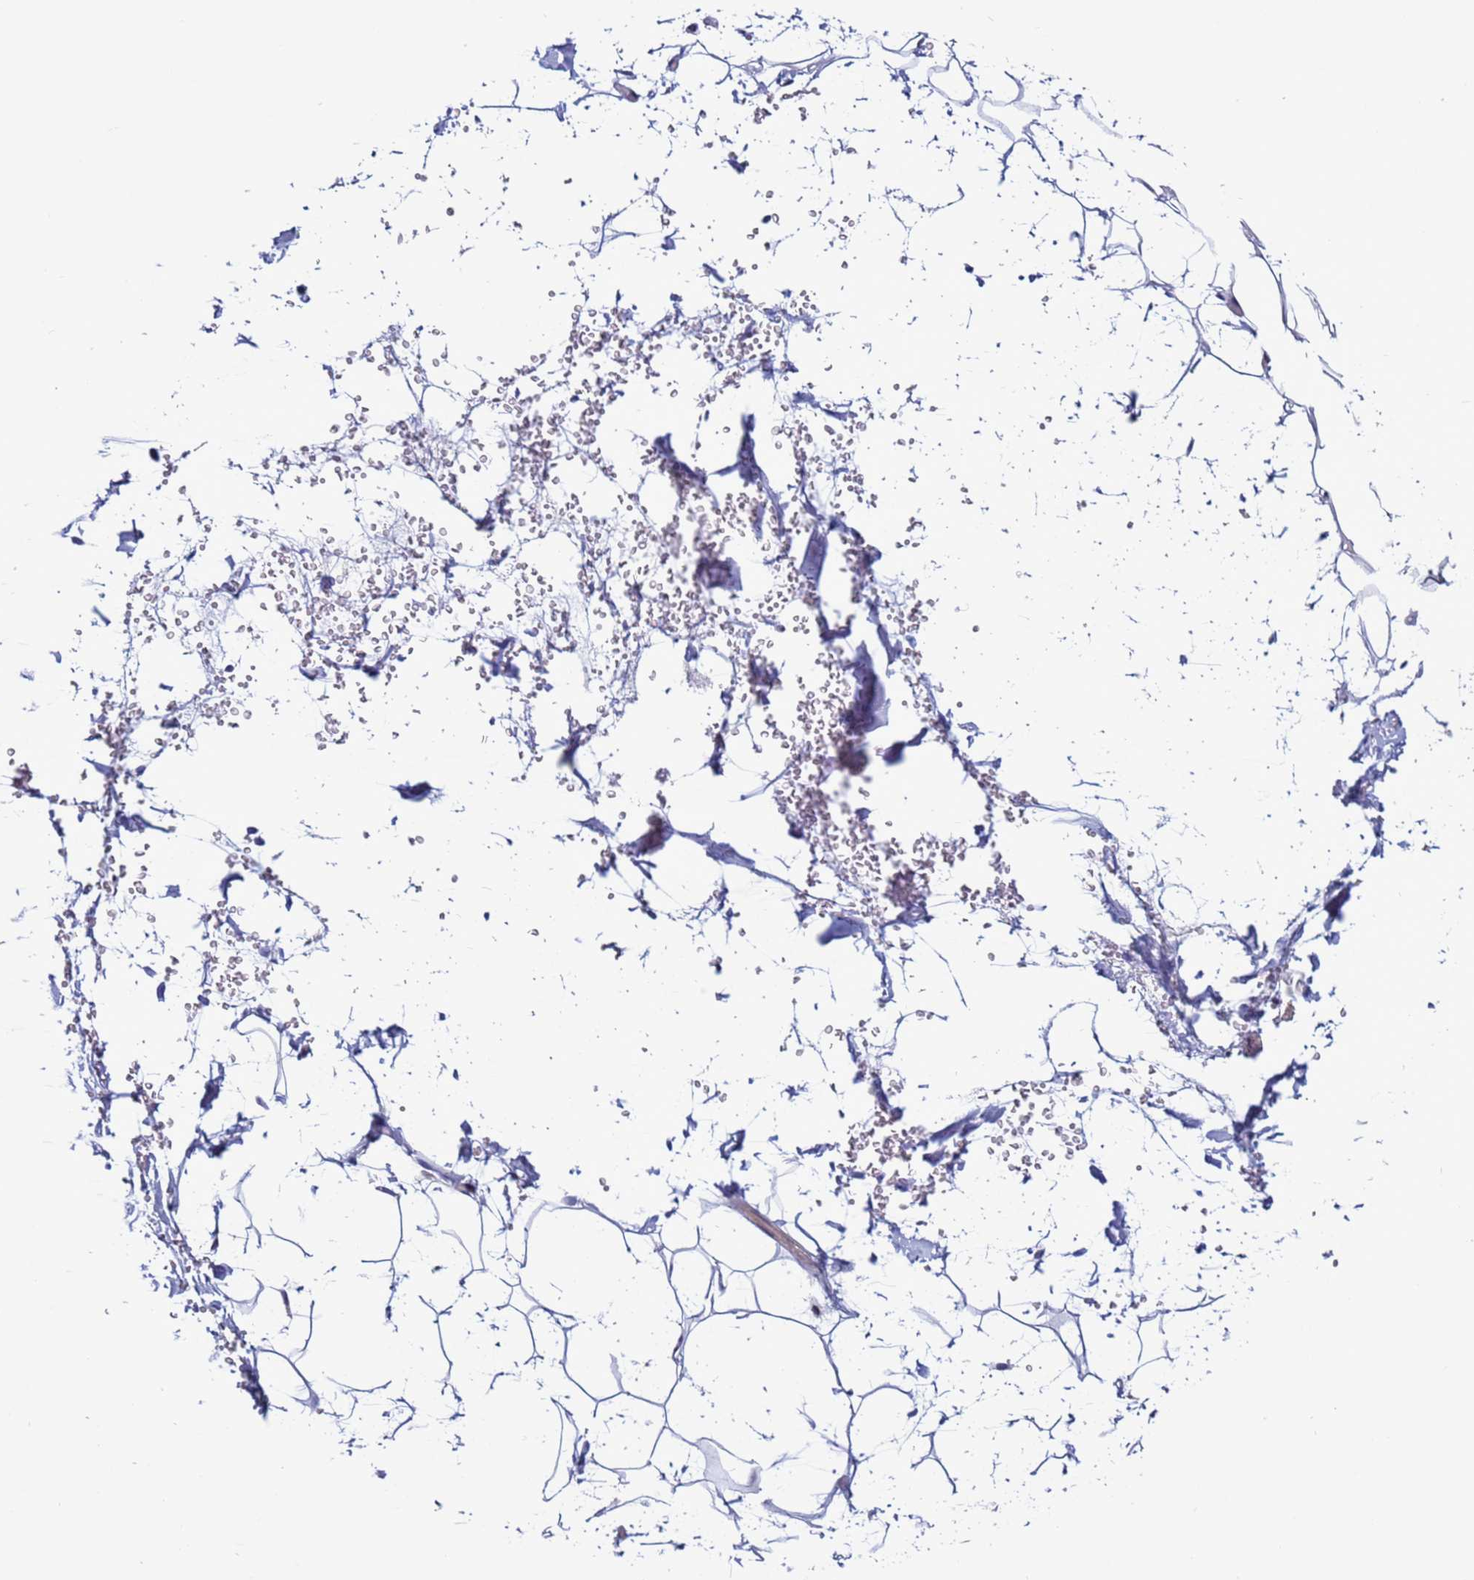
{"staining": {"intensity": "negative", "quantity": "none", "location": "none"}, "tissue": "adipose tissue", "cell_type": "Adipocytes", "image_type": "normal", "snomed": [{"axis": "morphology", "description": "Normal tissue, NOS"}, {"axis": "topography", "description": "Breast"}], "caption": "A high-resolution image shows IHC staining of benign adipose tissue, which demonstrates no significant positivity in adipocytes.", "gene": "TRIM37", "patient": {"sex": "female", "age": 26}}